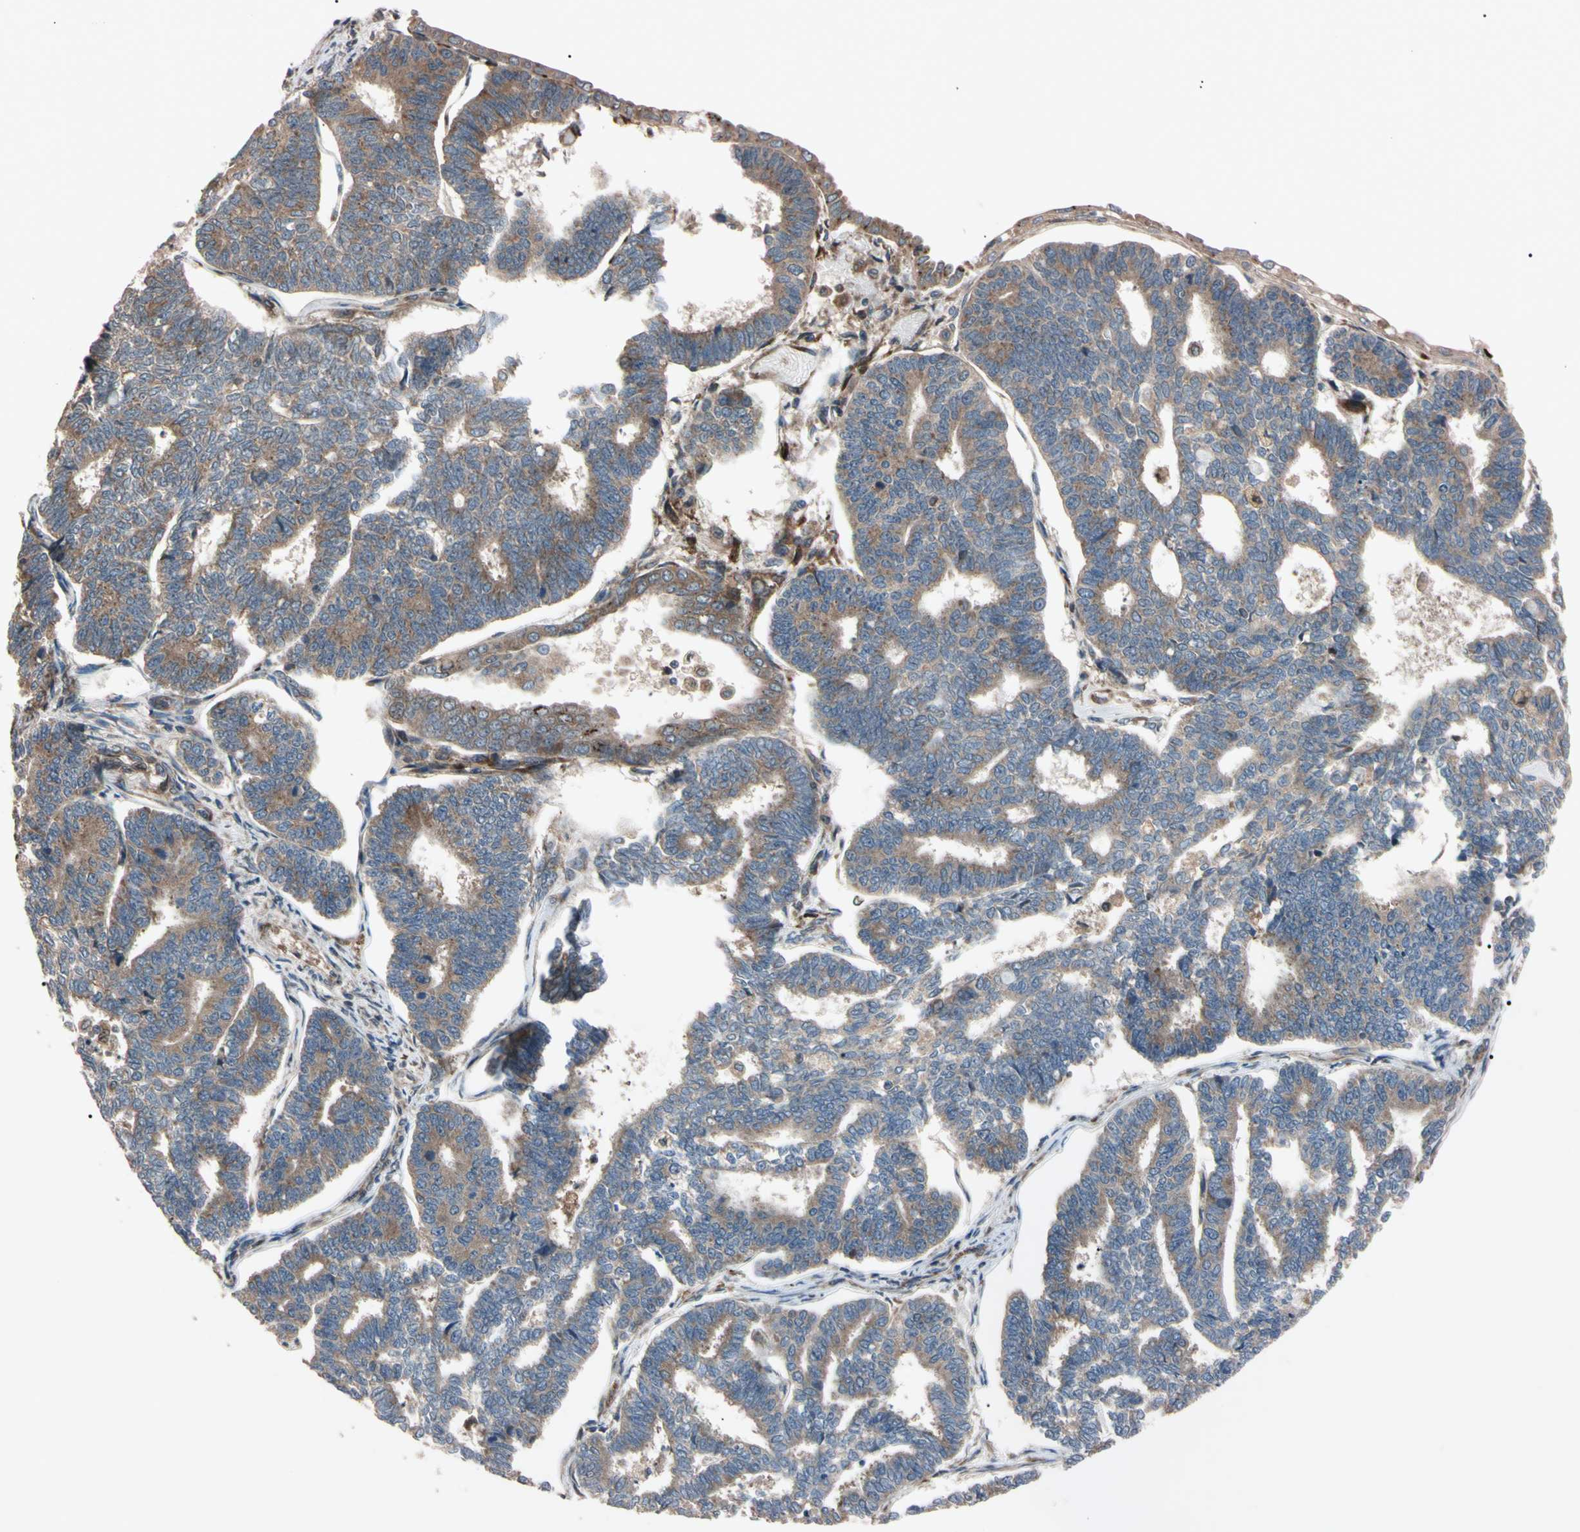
{"staining": {"intensity": "moderate", "quantity": ">75%", "location": "cytoplasmic/membranous"}, "tissue": "endometrial cancer", "cell_type": "Tumor cells", "image_type": "cancer", "snomed": [{"axis": "morphology", "description": "Adenocarcinoma, NOS"}, {"axis": "topography", "description": "Endometrium"}], "caption": "Immunohistochemistry photomicrograph of human endometrial cancer (adenocarcinoma) stained for a protein (brown), which displays medium levels of moderate cytoplasmic/membranous expression in approximately >75% of tumor cells.", "gene": "GUCY1B1", "patient": {"sex": "female", "age": 70}}